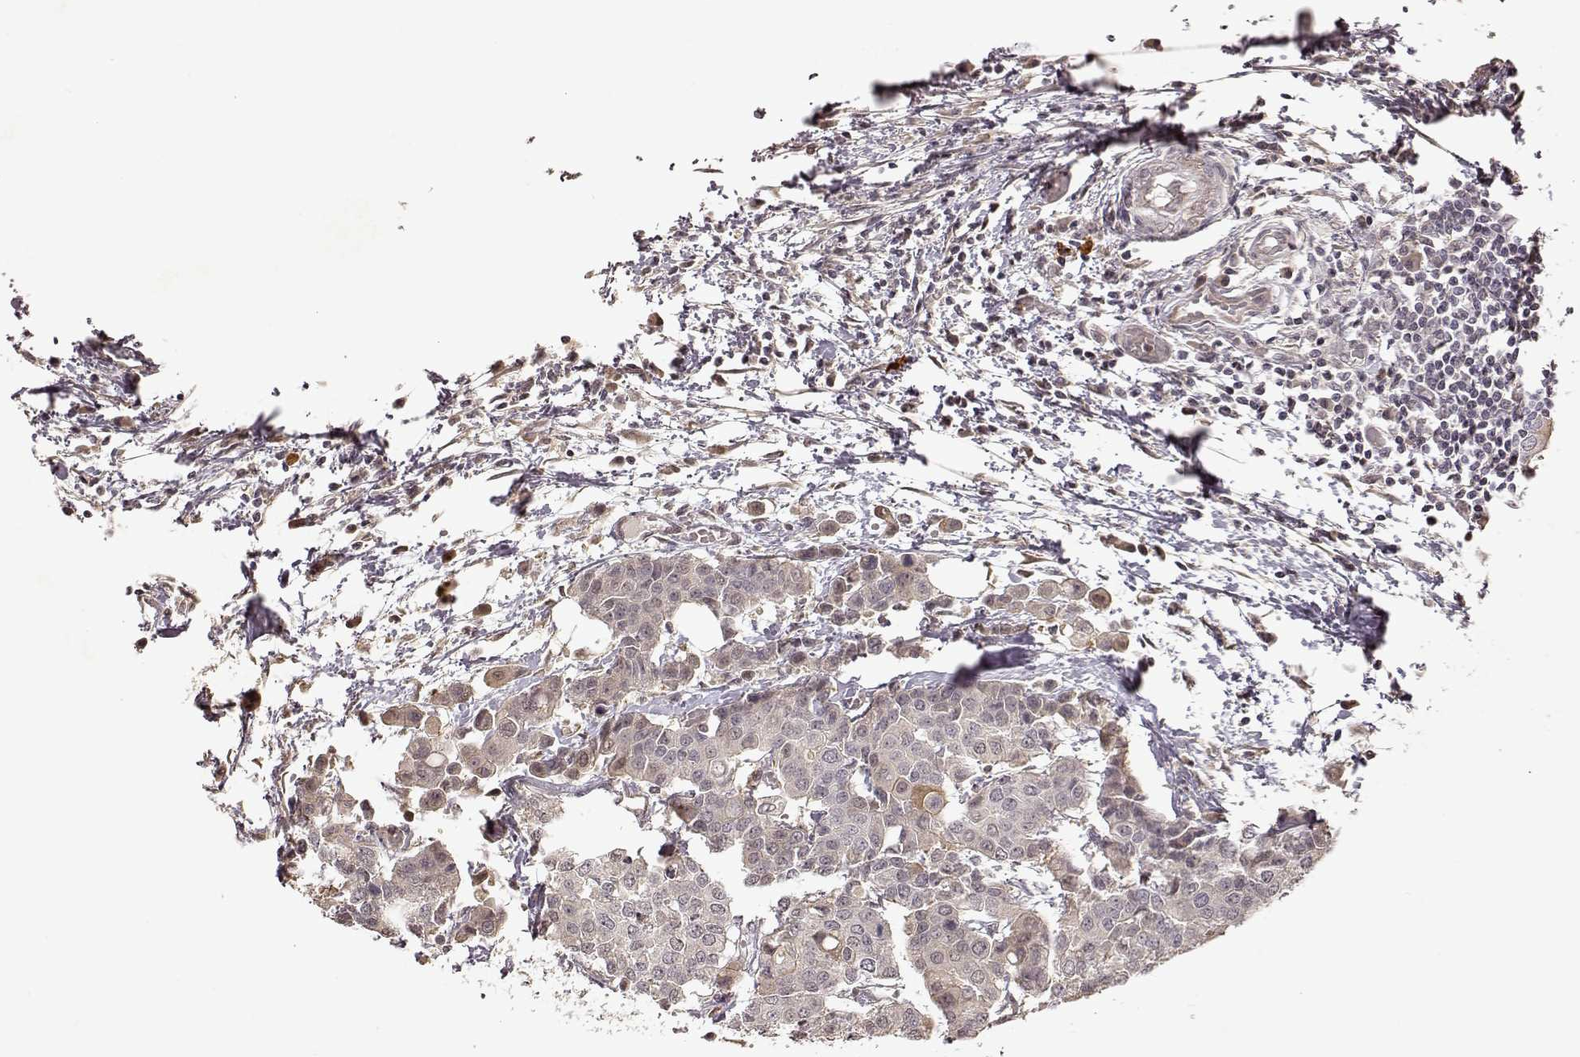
{"staining": {"intensity": "negative", "quantity": "none", "location": "none"}, "tissue": "carcinoid", "cell_type": "Tumor cells", "image_type": "cancer", "snomed": [{"axis": "morphology", "description": "Carcinoid, malignant, NOS"}, {"axis": "topography", "description": "Colon"}], "caption": "Tumor cells show no significant expression in malignant carcinoid.", "gene": "CRB1", "patient": {"sex": "male", "age": 81}}